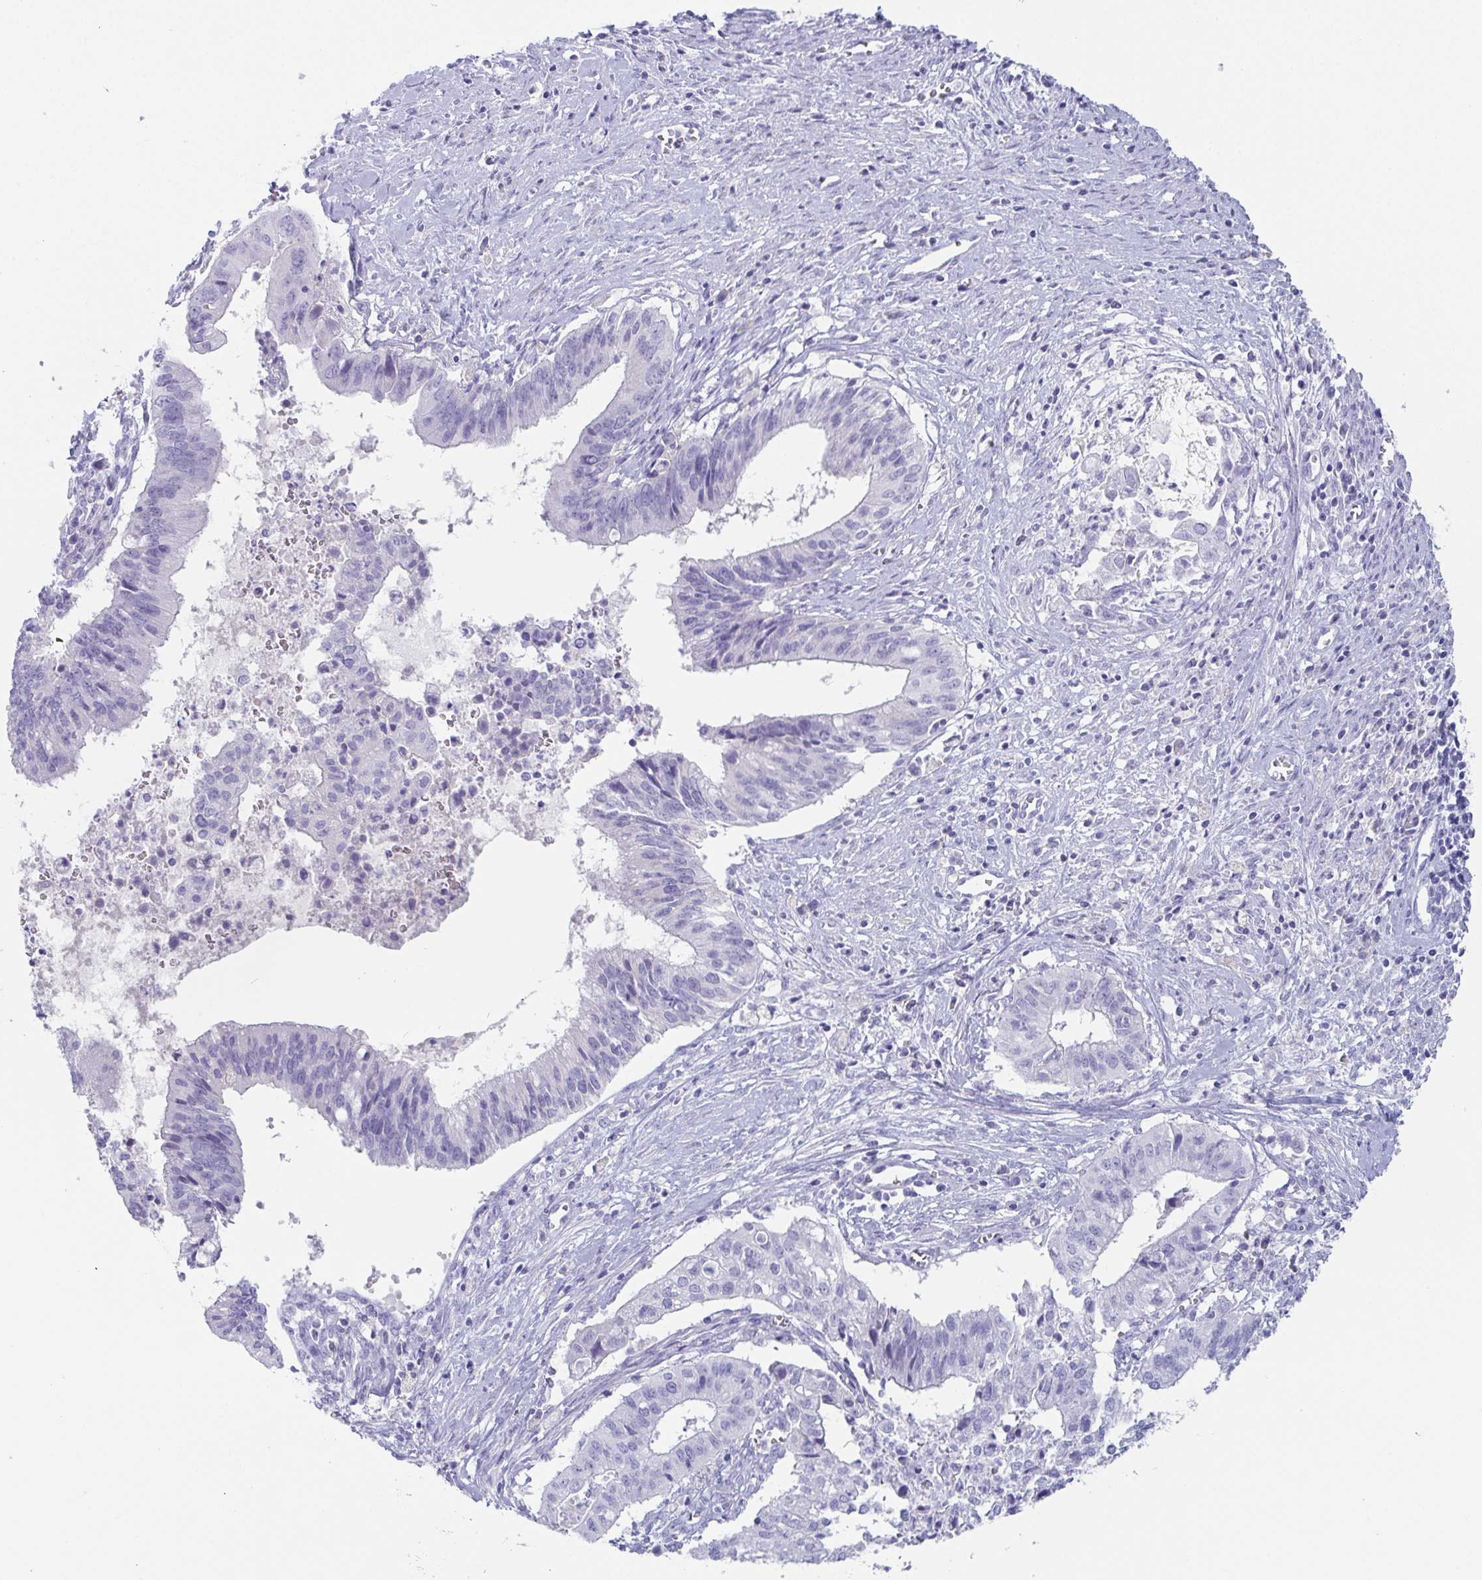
{"staining": {"intensity": "negative", "quantity": "none", "location": "none"}, "tissue": "cervical cancer", "cell_type": "Tumor cells", "image_type": "cancer", "snomed": [{"axis": "morphology", "description": "Adenocarcinoma, NOS"}, {"axis": "topography", "description": "Cervix"}], "caption": "Adenocarcinoma (cervical) was stained to show a protein in brown. There is no significant staining in tumor cells. (Stains: DAB immunohistochemistry (IHC) with hematoxylin counter stain, Microscopy: brightfield microscopy at high magnification).", "gene": "PLA2G1B", "patient": {"sex": "female", "age": 44}}